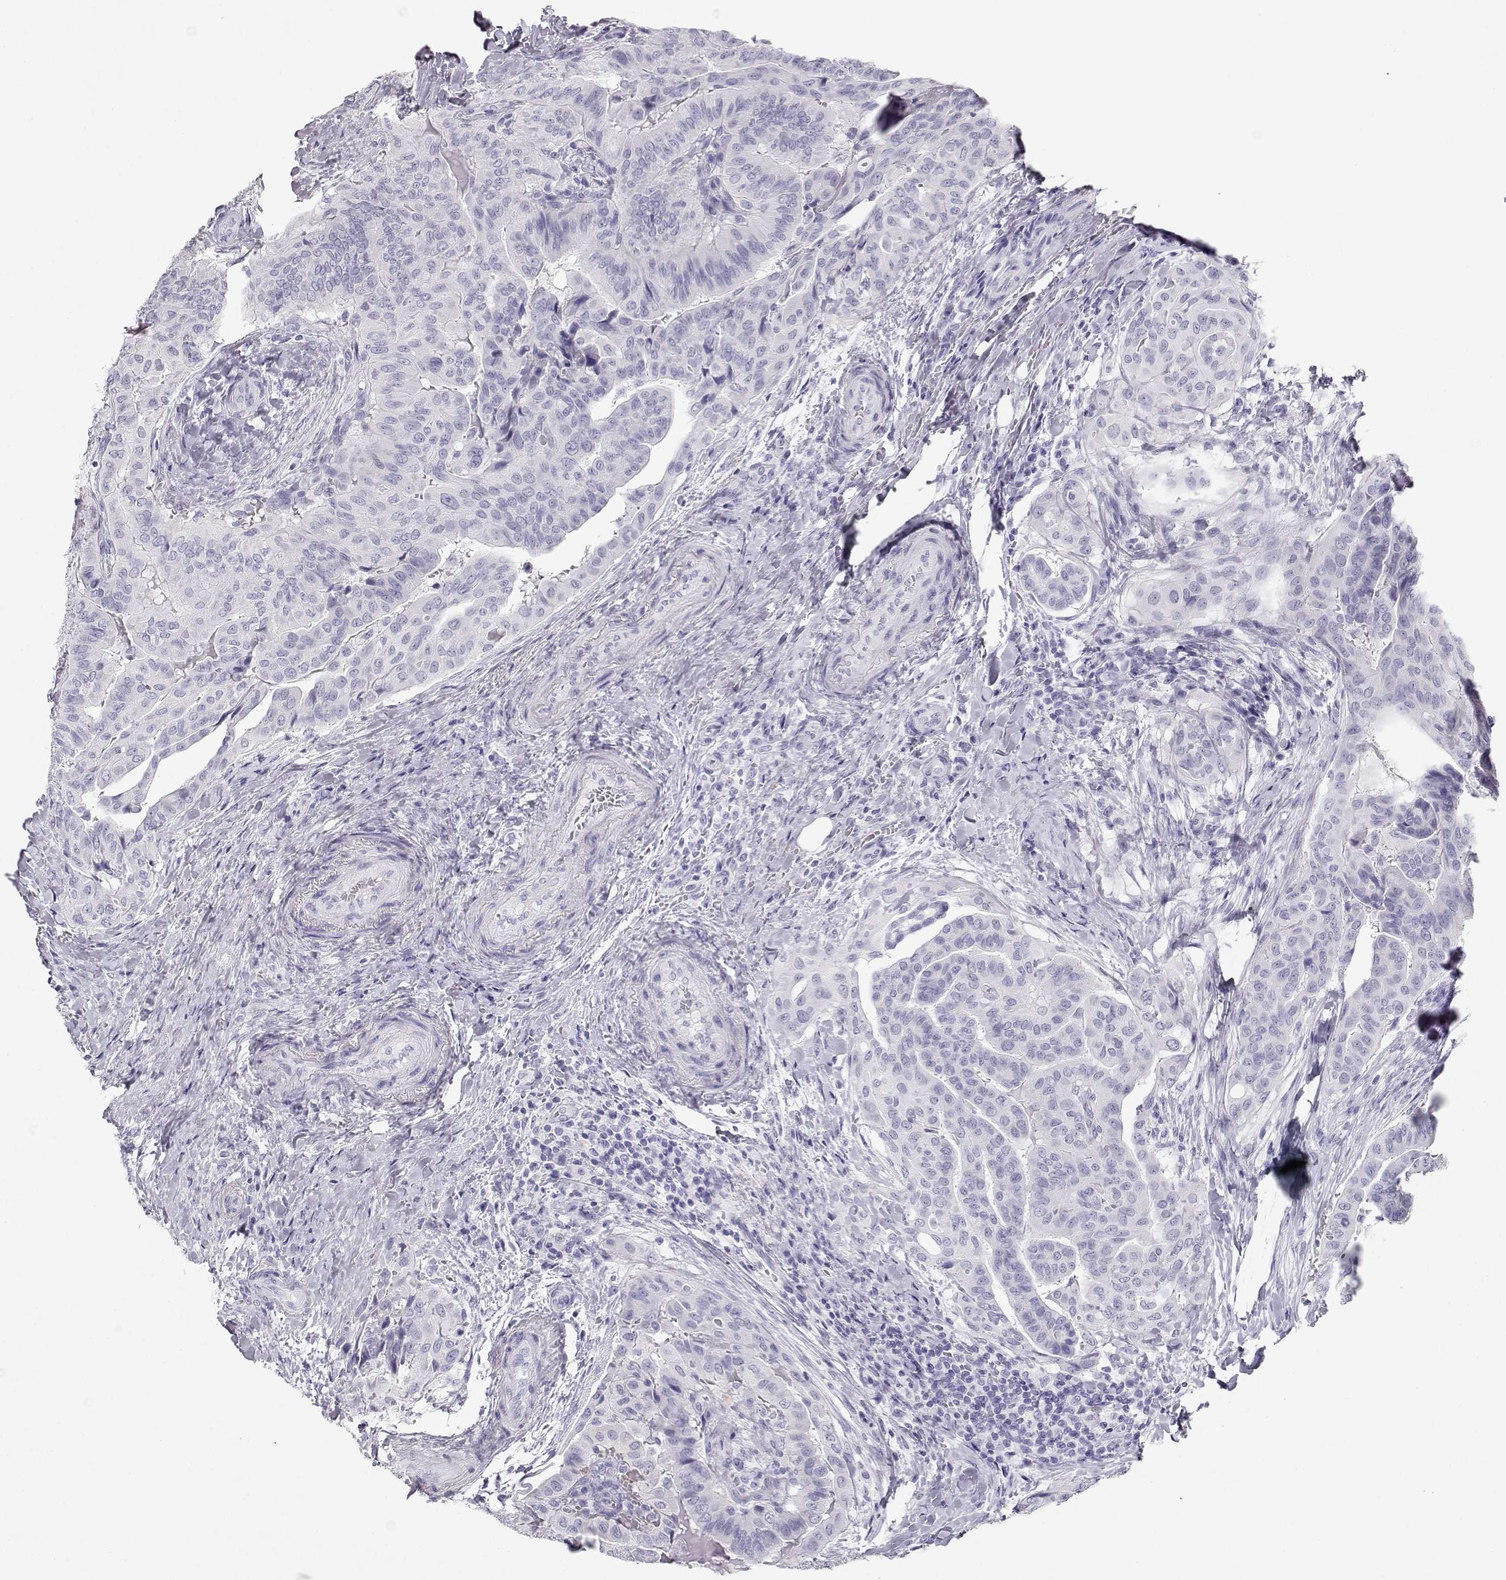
{"staining": {"intensity": "negative", "quantity": "none", "location": "none"}, "tissue": "thyroid cancer", "cell_type": "Tumor cells", "image_type": "cancer", "snomed": [{"axis": "morphology", "description": "Papillary adenocarcinoma, NOS"}, {"axis": "topography", "description": "Thyroid gland"}], "caption": "The image shows no significant expression in tumor cells of thyroid cancer. (DAB (3,3'-diaminobenzidine) immunohistochemistry (IHC) visualized using brightfield microscopy, high magnification).", "gene": "MAGEC1", "patient": {"sex": "female", "age": 68}}